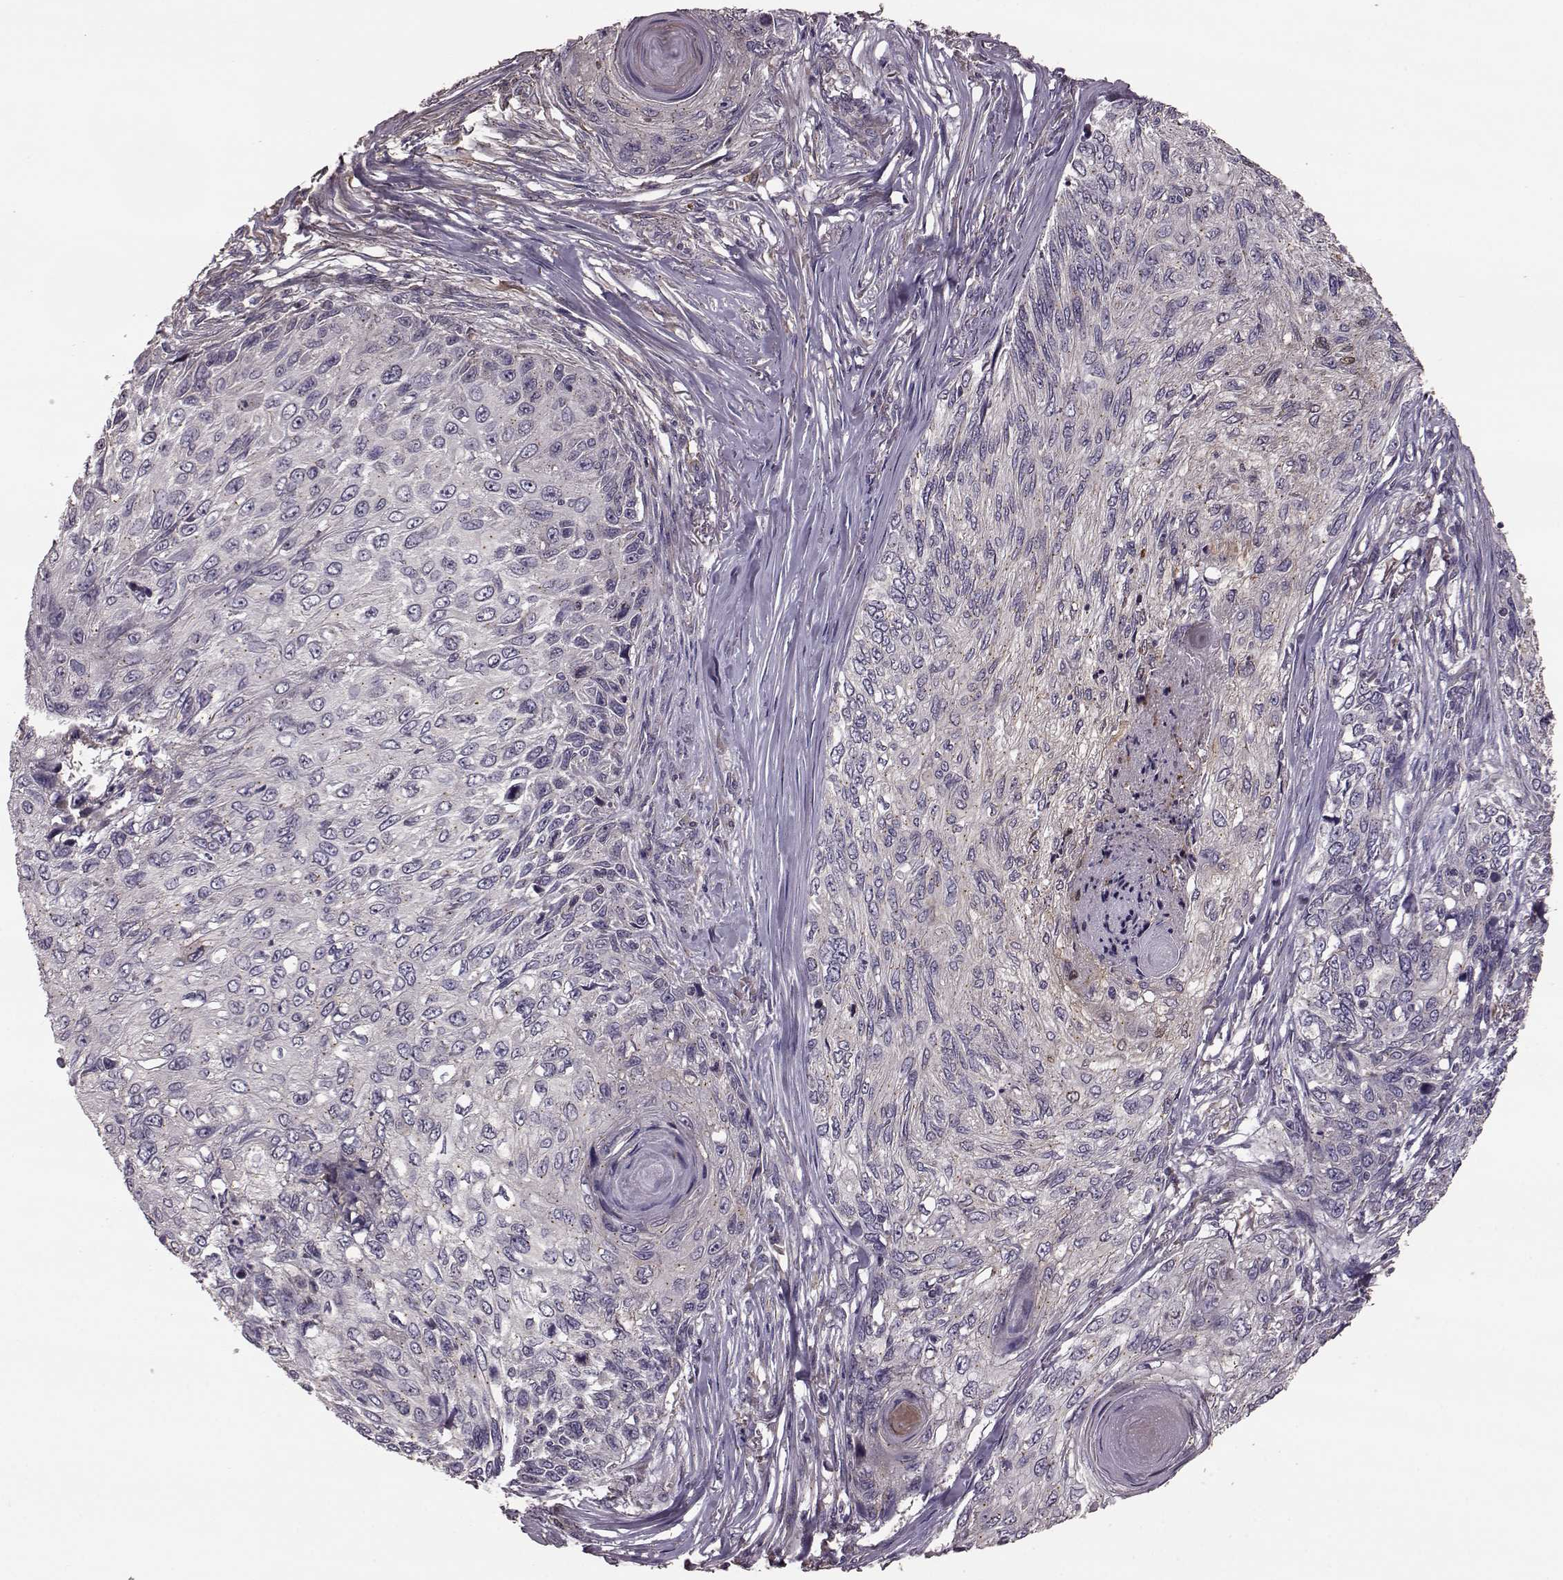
{"staining": {"intensity": "negative", "quantity": "none", "location": "none"}, "tissue": "skin cancer", "cell_type": "Tumor cells", "image_type": "cancer", "snomed": [{"axis": "morphology", "description": "Squamous cell carcinoma, NOS"}, {"axis": "topography", "description": "Skin"}], "caption": "IHC of skin squamous cell carcinoma exhibits no staining in tumor cells.", "gene": "NTF3", "patient": {"sex": "male", "age": 92}}